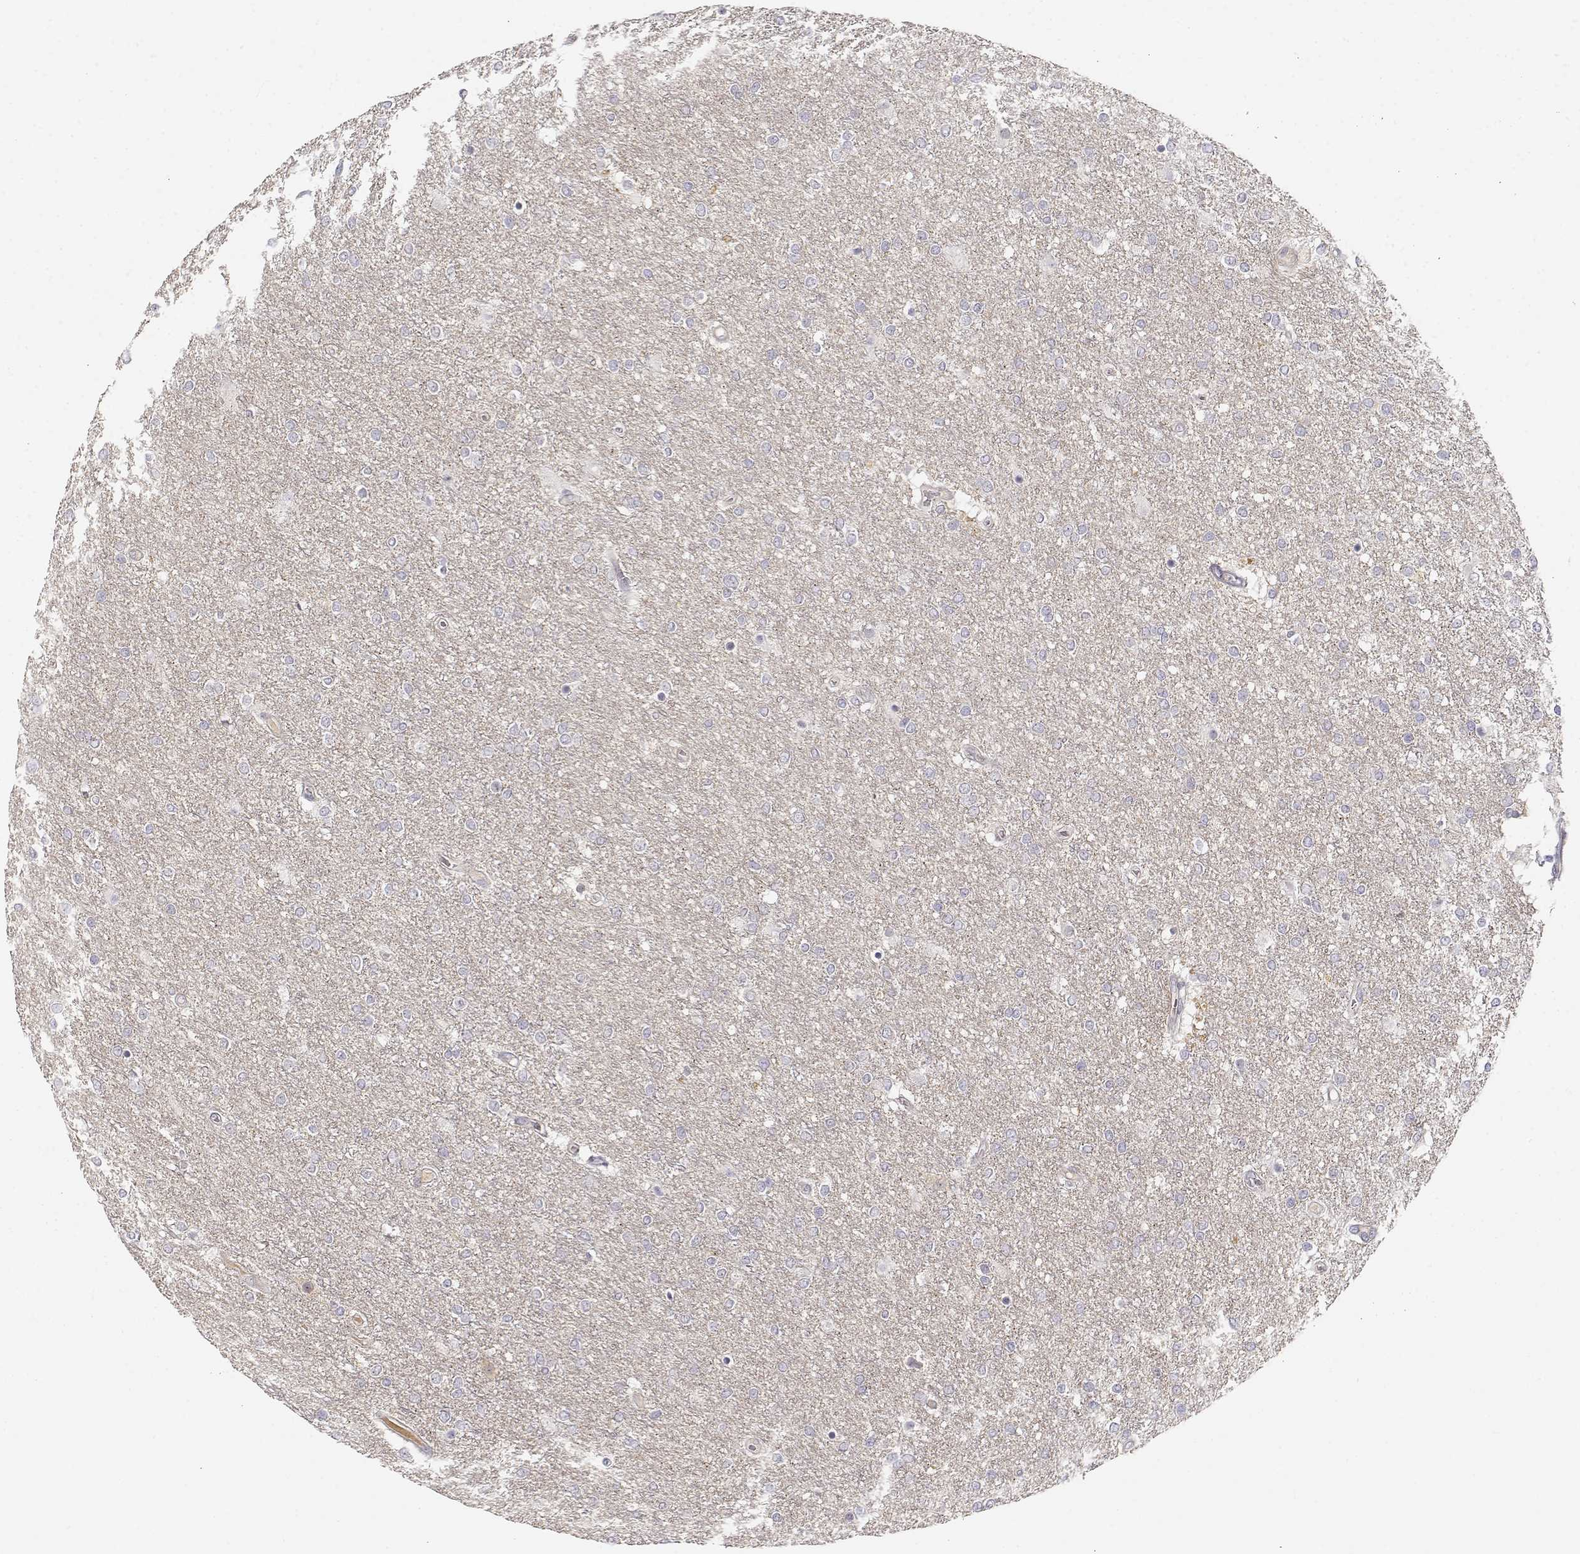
{"staining": {"intensity": "negative", "quantity": "none", "location": "none"}, "tissue": "glioma", "cell_type": "Tumor cells", "image_type": "cancer", "snomed": [{"axis": "morphology", "description": "Glioma, malignant, High grade"}, {"axis": "topography", "description": "Brain"}], "caption": "The IHC image has no significant positivity in tumor cells of high-grade glioma (malignant) tissue.", "gene": "EAF2", "patient": {"sex": "female", "age": 61}}